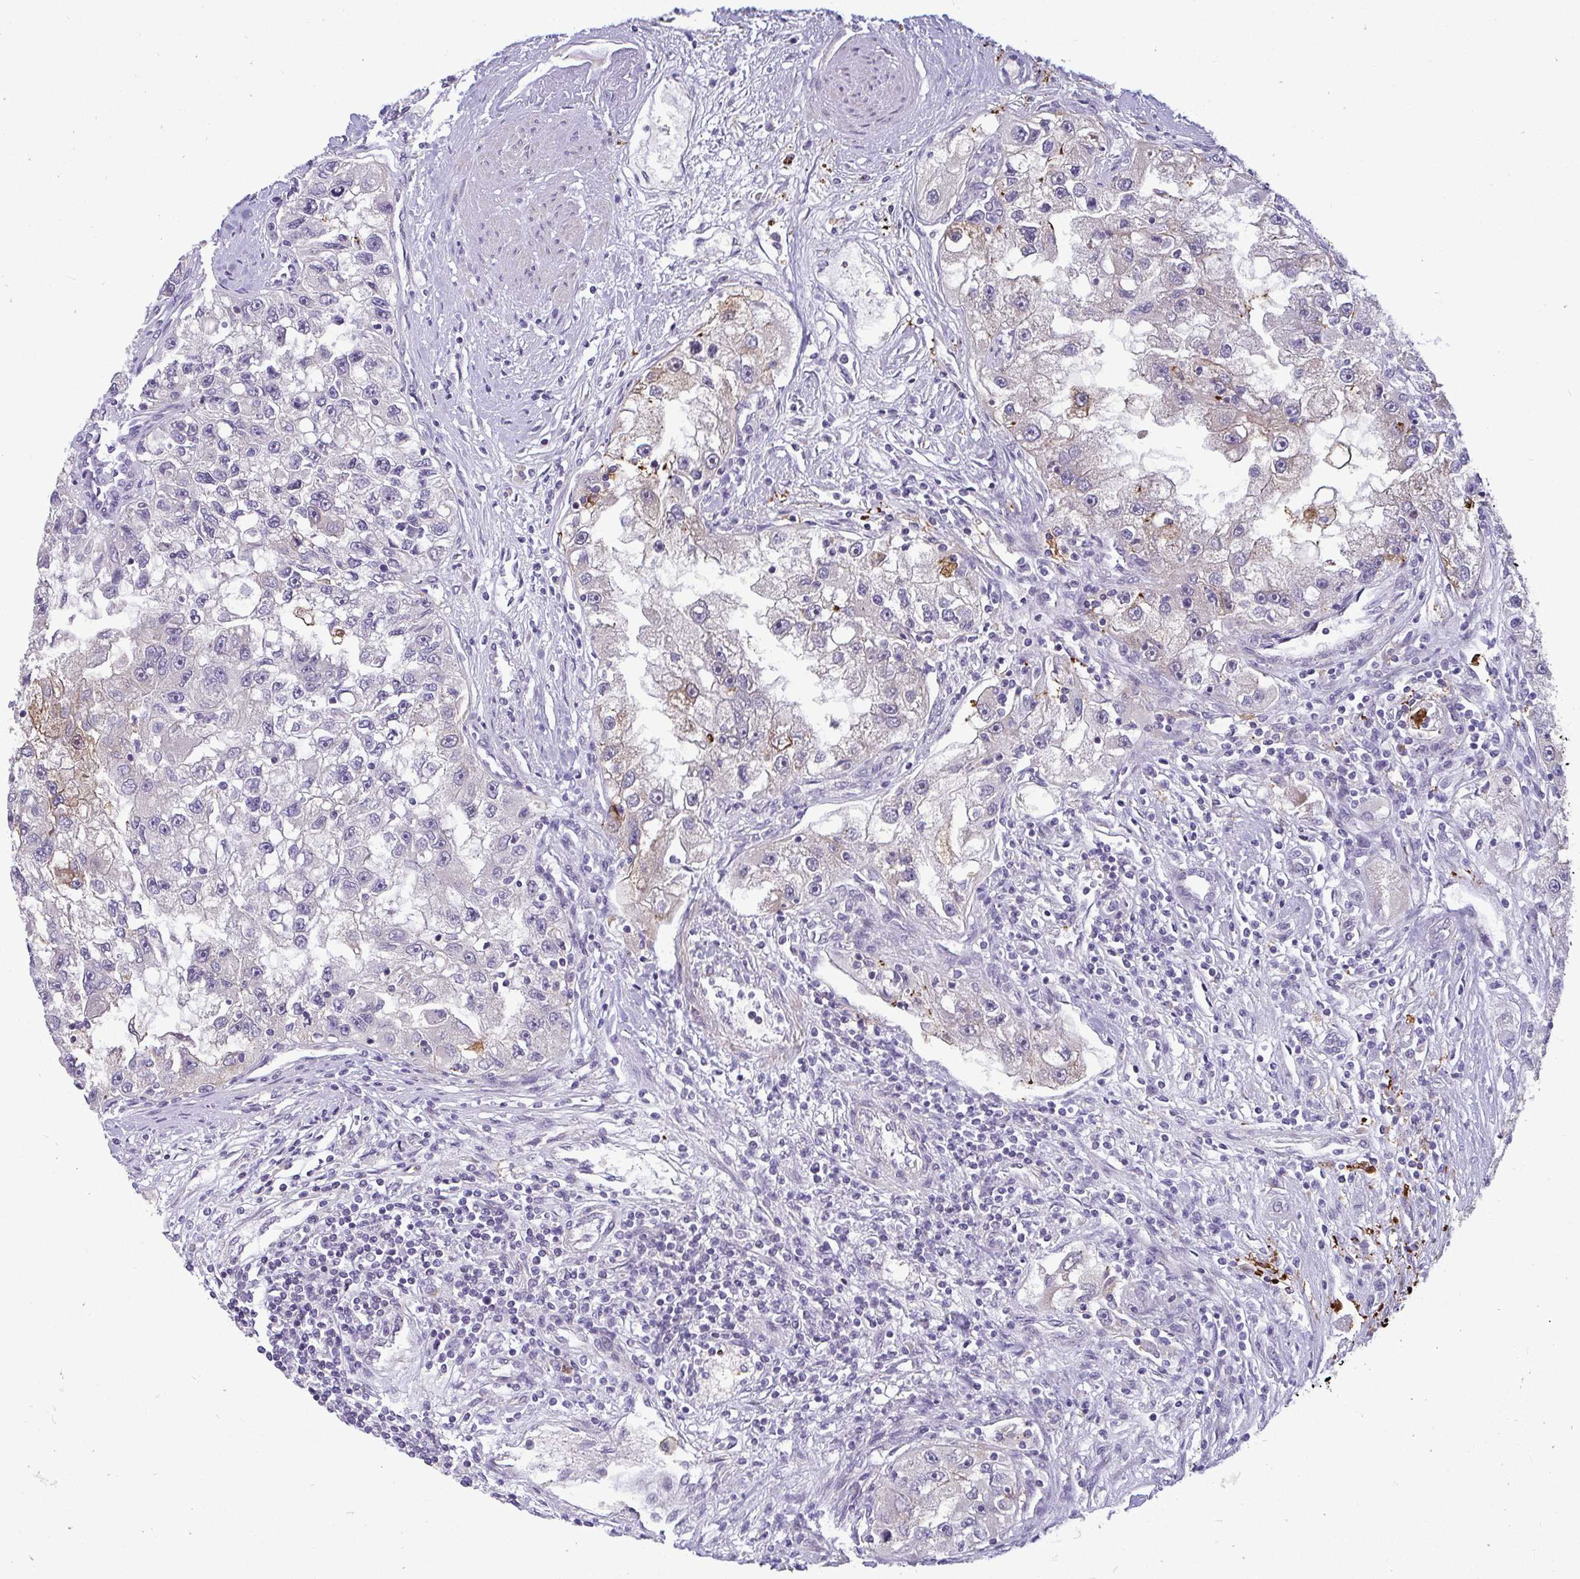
{"staining": {"intensity": "moderate", "quantity": "<25%", "location": "cytoplasmic/membranous"}, "tissue": "renal cancer", "cell_type": "Tumor cells", "image_type": "cancer", "snomed": [{"axis": "morphology", "description": "Adenocarcinoma, NOS"}, {"axis": "topography", "description": "Kidney"}], "caption": "The photomicrograph reveals staining of renal cancer (adenocarcinoma), revealing moderate cytoplasmic/membranous protein positivity (brown color) within tumor cells.", "gene": "SRRM4", "patient": {"sex": "male", "age": 63}}